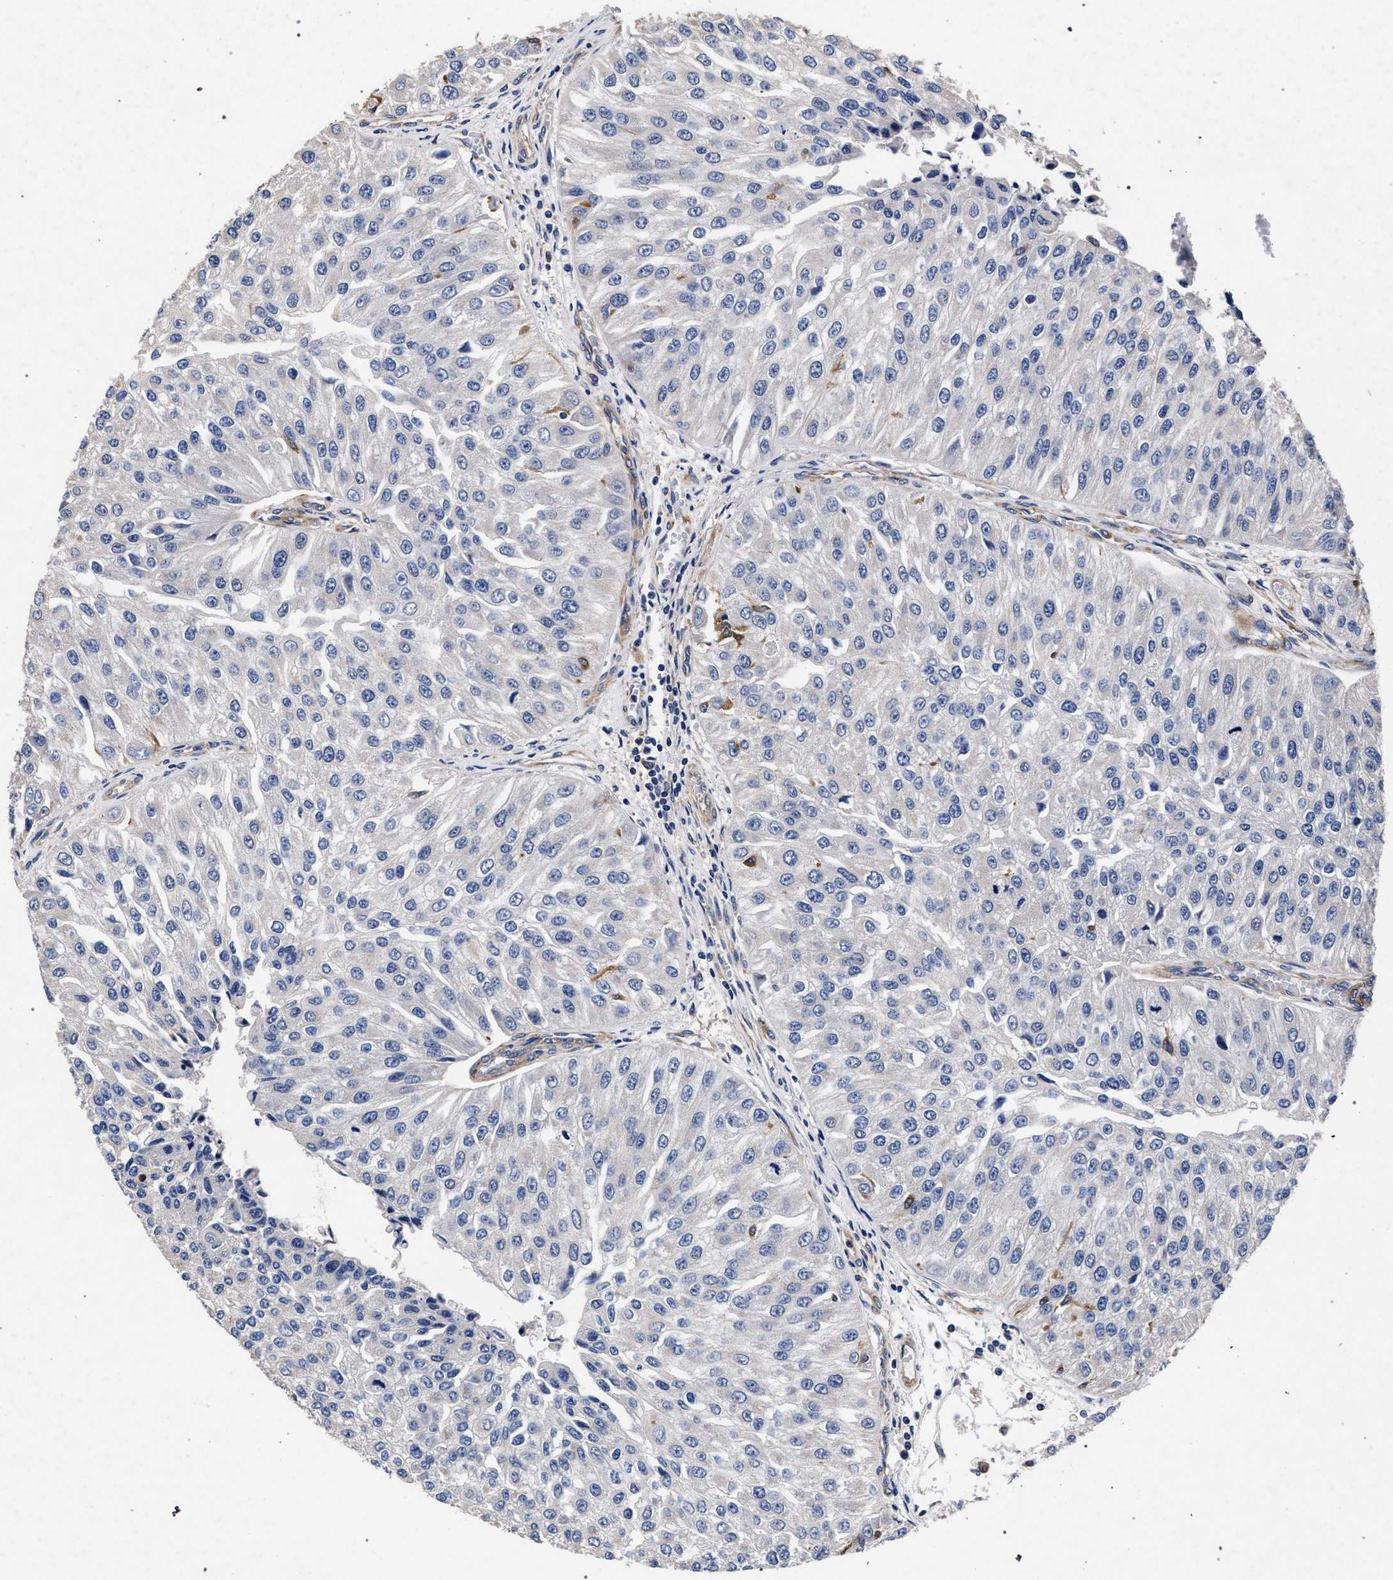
{"staining": {"intensity": "negative", "quantity": "none", "location": "none"}, "tissue": "urothelial cancer", "cell_type": "Tumor cells", "image_type": "cancer", "snomed": [{"axis": "morphology", "description": "Urothelial carcinoma, High grade"}, {"axis": "topography", "description": "Kidney"}, {"axis": "topography", "description": "Urinary bladder"}], "caption": "There is no significant positivity in tumor cells of urothelial cancer.", "gene": "CFAP95", "patient": {"sex": "male", "age": 77}}